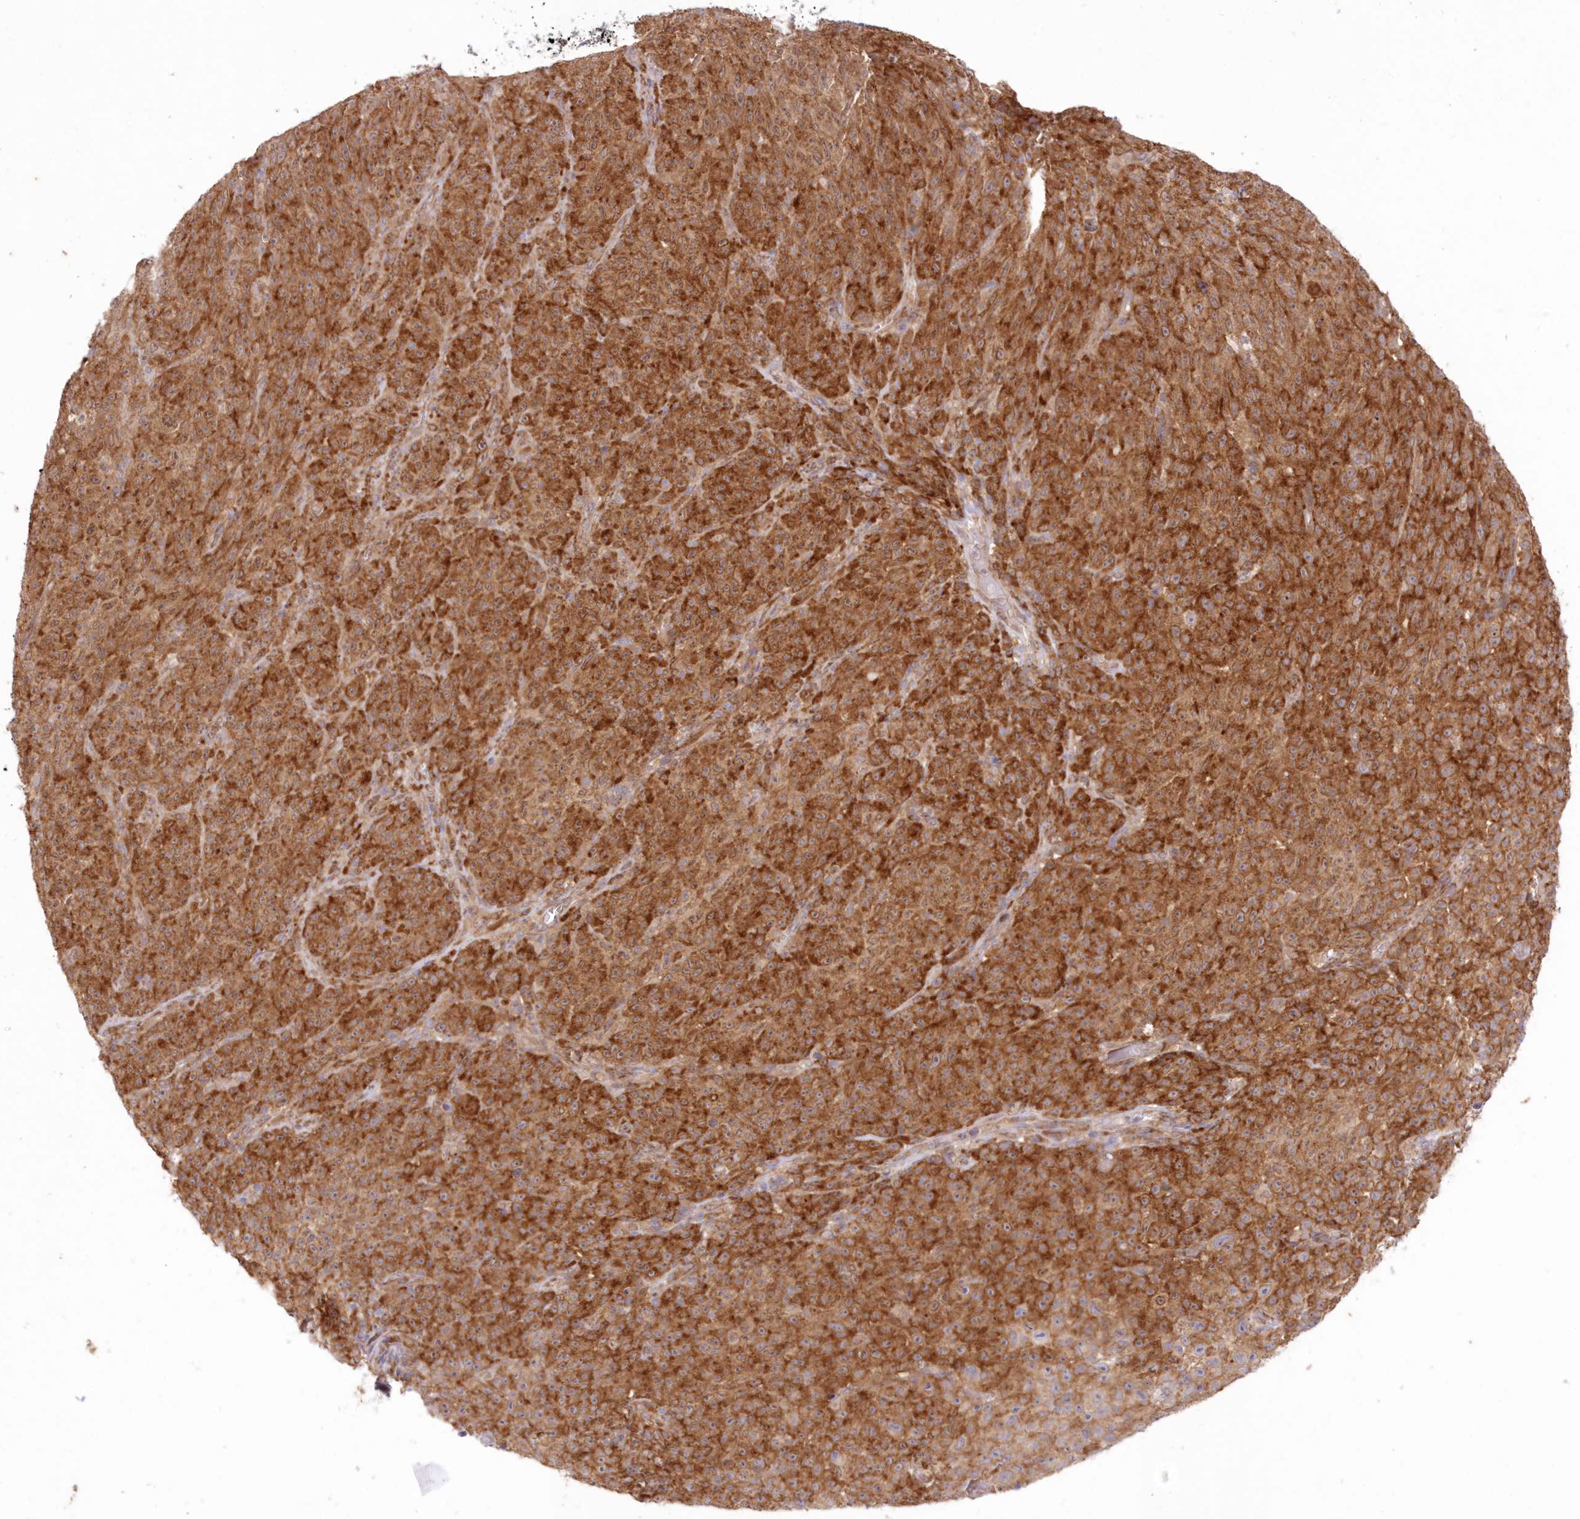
{"staining": {"intensity": "strong", "quantity": ">75%", "location": "cytoplasmic/membranous"}, "tissue": "melanoma", "cell_type": "Tumor cells", "image_type": "cancer", "snomed": [{"axis": "morphology", "description": "Malignant melanoma, NOS"}, {"axis": "topography", "description": "Skin"}], "caption": "The histopathology image shows a brown stain indicating the presence of a protein in the cytoplasmic/membranous of tumor cells in malignant melanoma. Using DAB (brown) and hematoxylin (blue) stains, captured at high magnification using brightfield microscopy.", "gene": "RNPEP", "patient": {"sex": "female", "age": 82}}